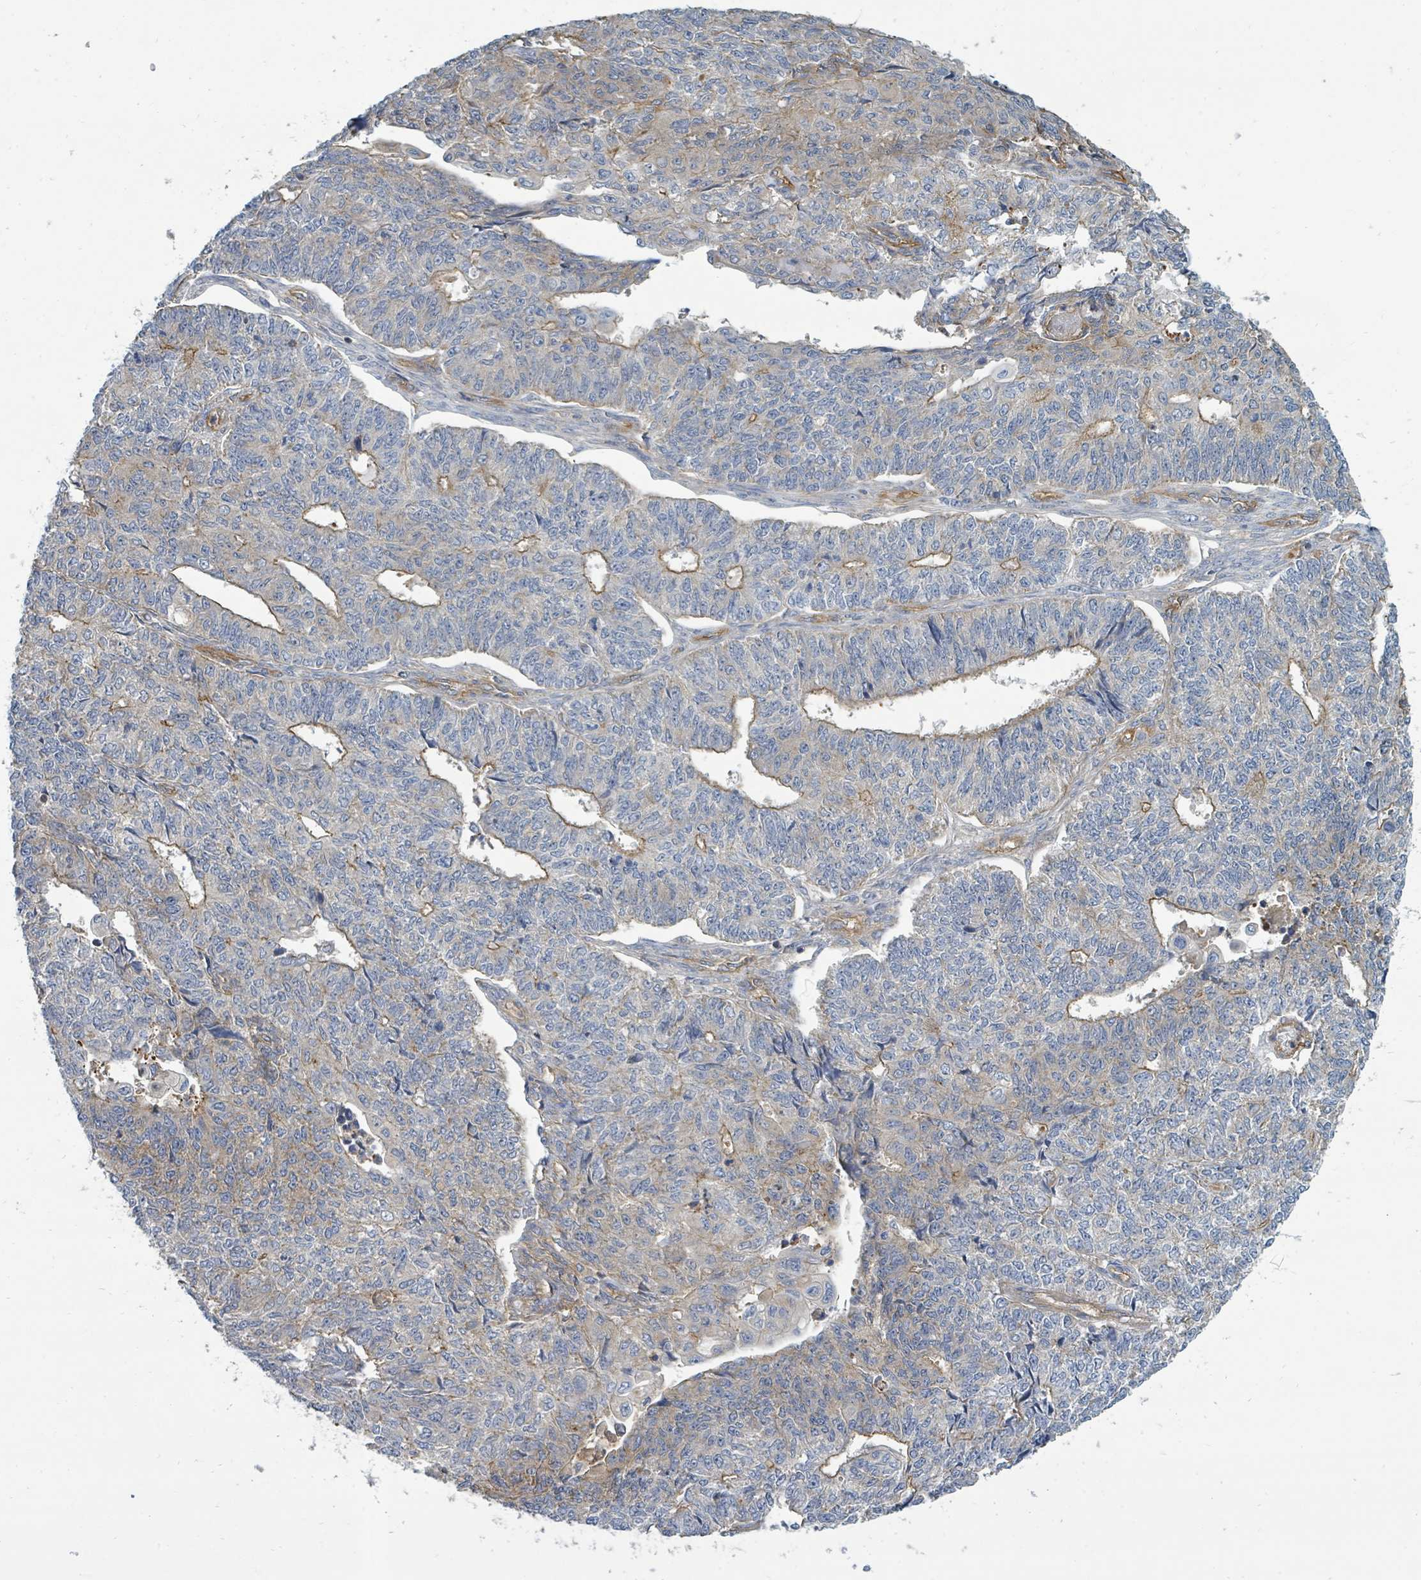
{"staining": {"intensity": "moderate", "quantity": "<25%", "location": "cytoplasmic/membranous"}, "tissue": "endometrial cancer", "cell_type": "Tumor cells", "image_type": "cancer", "snomed": [{"axis": "morphology", "description": "Adenocarcinoma, NOS"}, {"axis": "topography", "description": "Endometrium"}], "caption": "Endometrial cancer (adenocarcinoma) was stained to show a protein in brown. There is low levels of moderate cytoplasmic/membranous expression in about <25% of tumor cells. Nuclei are stained in blue.", "gene": "BOLA2B", "patient": {"sex": "female", "age": 32}}